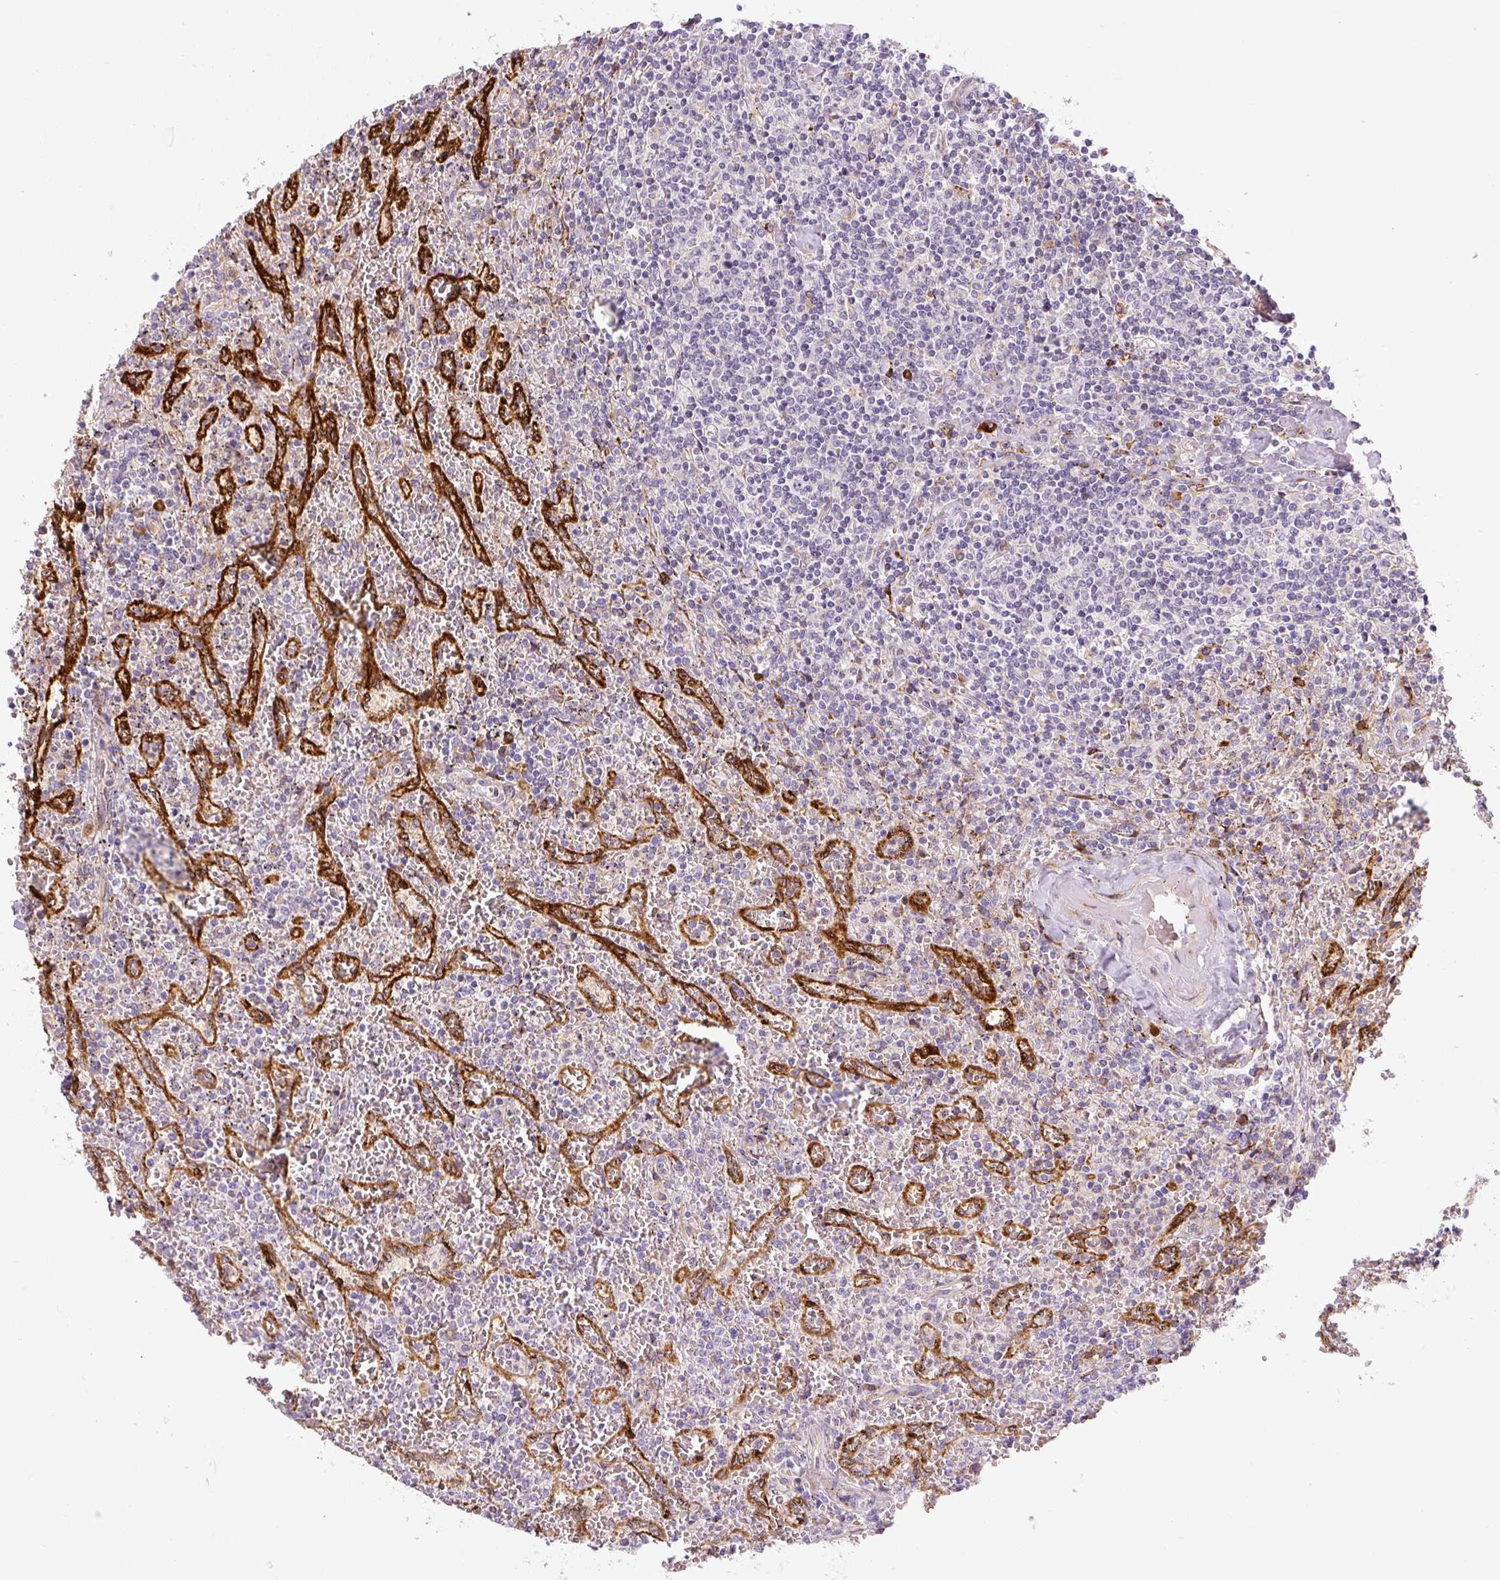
{"staining": {"intensity": "negative", "quantity": "none", "location": "none"}, "tissue": "lymphoma", "cell_type": "Tumor cells", "image_type": "cancer", "snomed": [{"axis": "morphology", "description": "Malignant lymphoma, non-Hodgkin's type, Low grade"}, {"axis": "topography", "description": "Spleen"}], "caption": "High magnification brightfield microscopy of malignant lymphoma, non-Hodgkin's type (low-grade) stained with DAB (brown) and counterstained with hematoxylin (blue): tumor cells show no significant positivity.", "gene": "DISP3", "patient": {"sex": "female", "age": 64}}